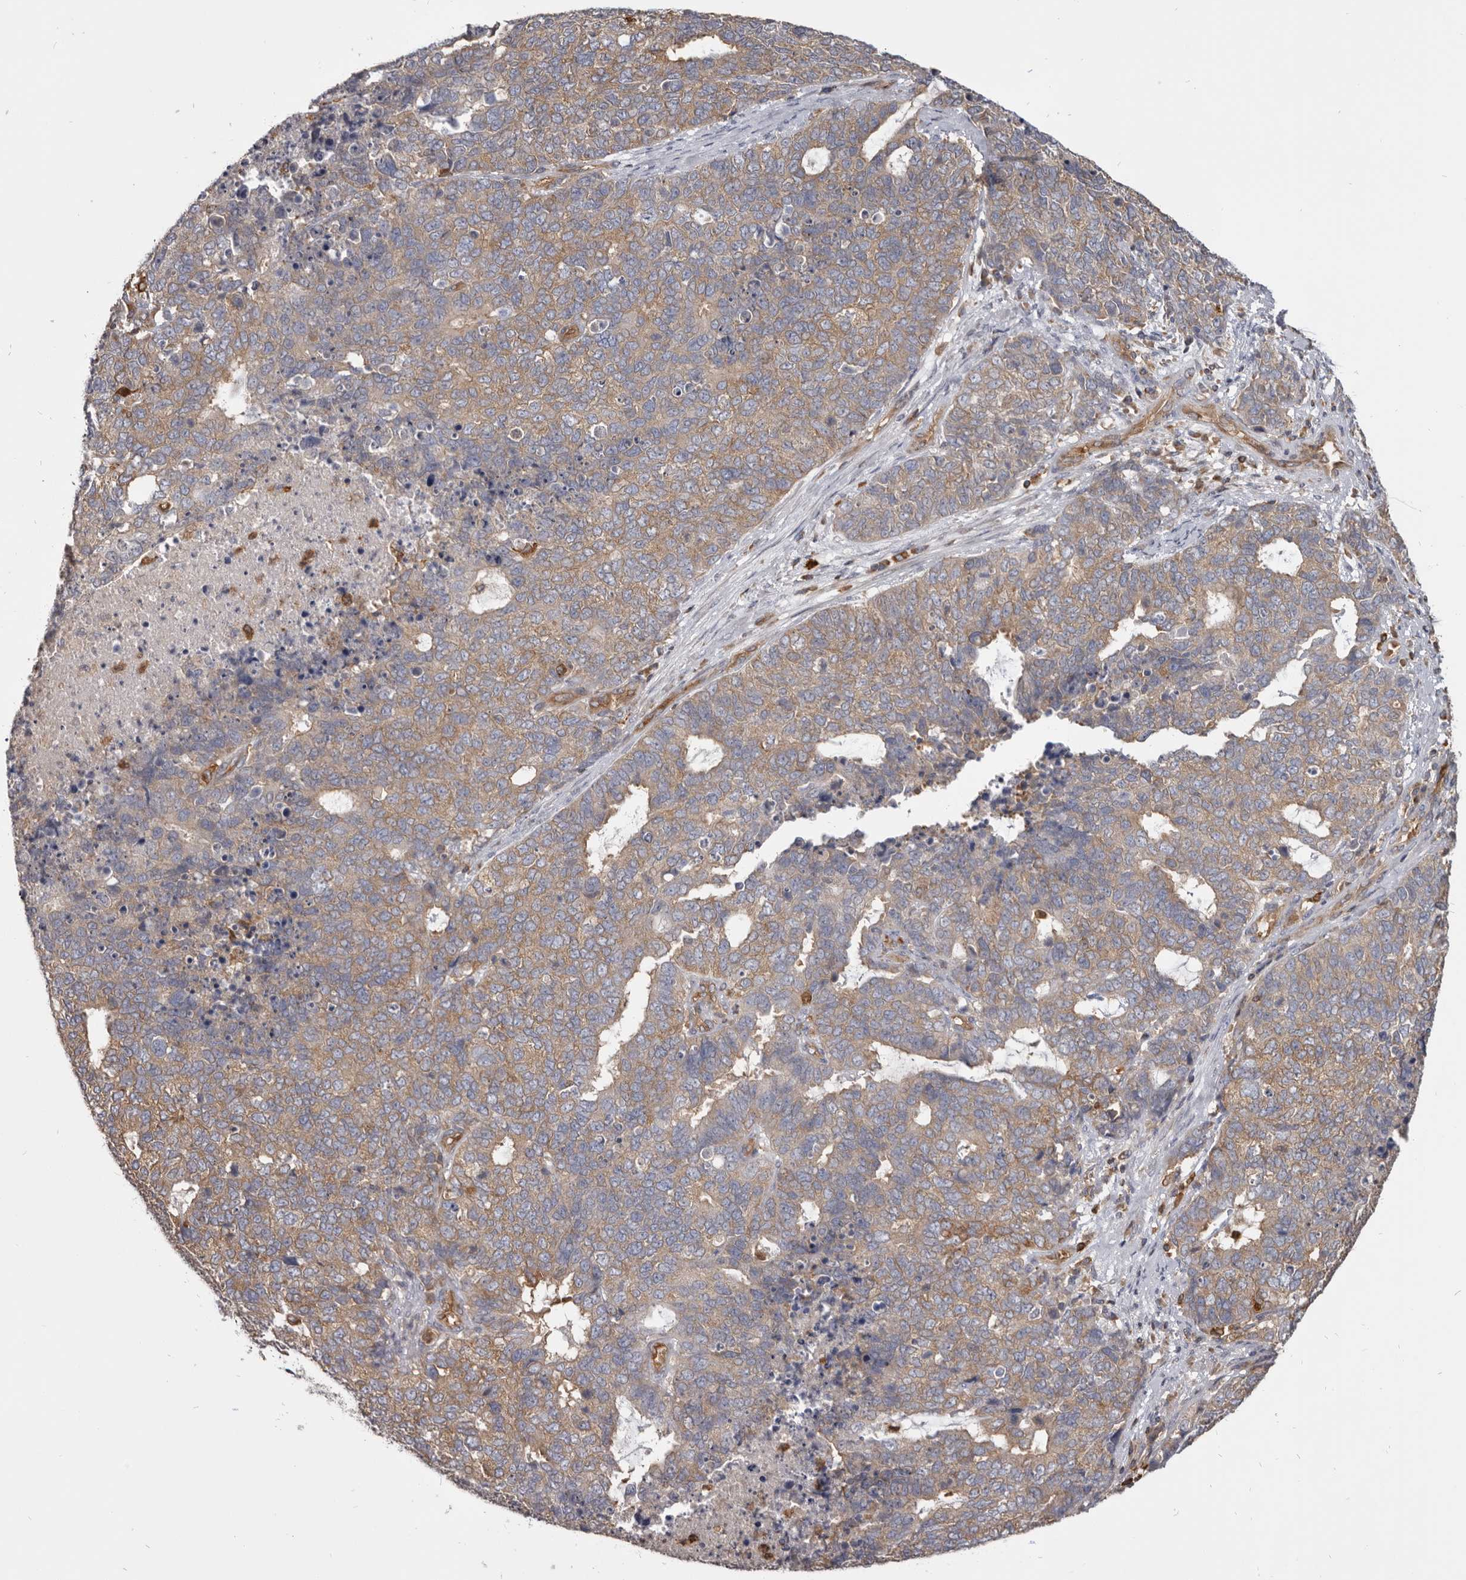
{"staining": {"intensity": "moderate", "quantity": ">75%", "location": "cytoplasmic/membranous"}, "tissue": "cervical cancer", "cell_type": "Tumor cells", "image_type": "cancer", "snomed": [{"axis": "morphology", "description": "Squamous cell carcinoma, NOS"}, {"axis": "topography", "description": "Cervix"}], "caption": "A brown stain shows moderate cytoplasmic/membranous expression of a protein in cervical cancer (squamous cell carcinoma) tumor cells.", "gene": "CBL", "patient": {"sex": "female", "age": 63}}